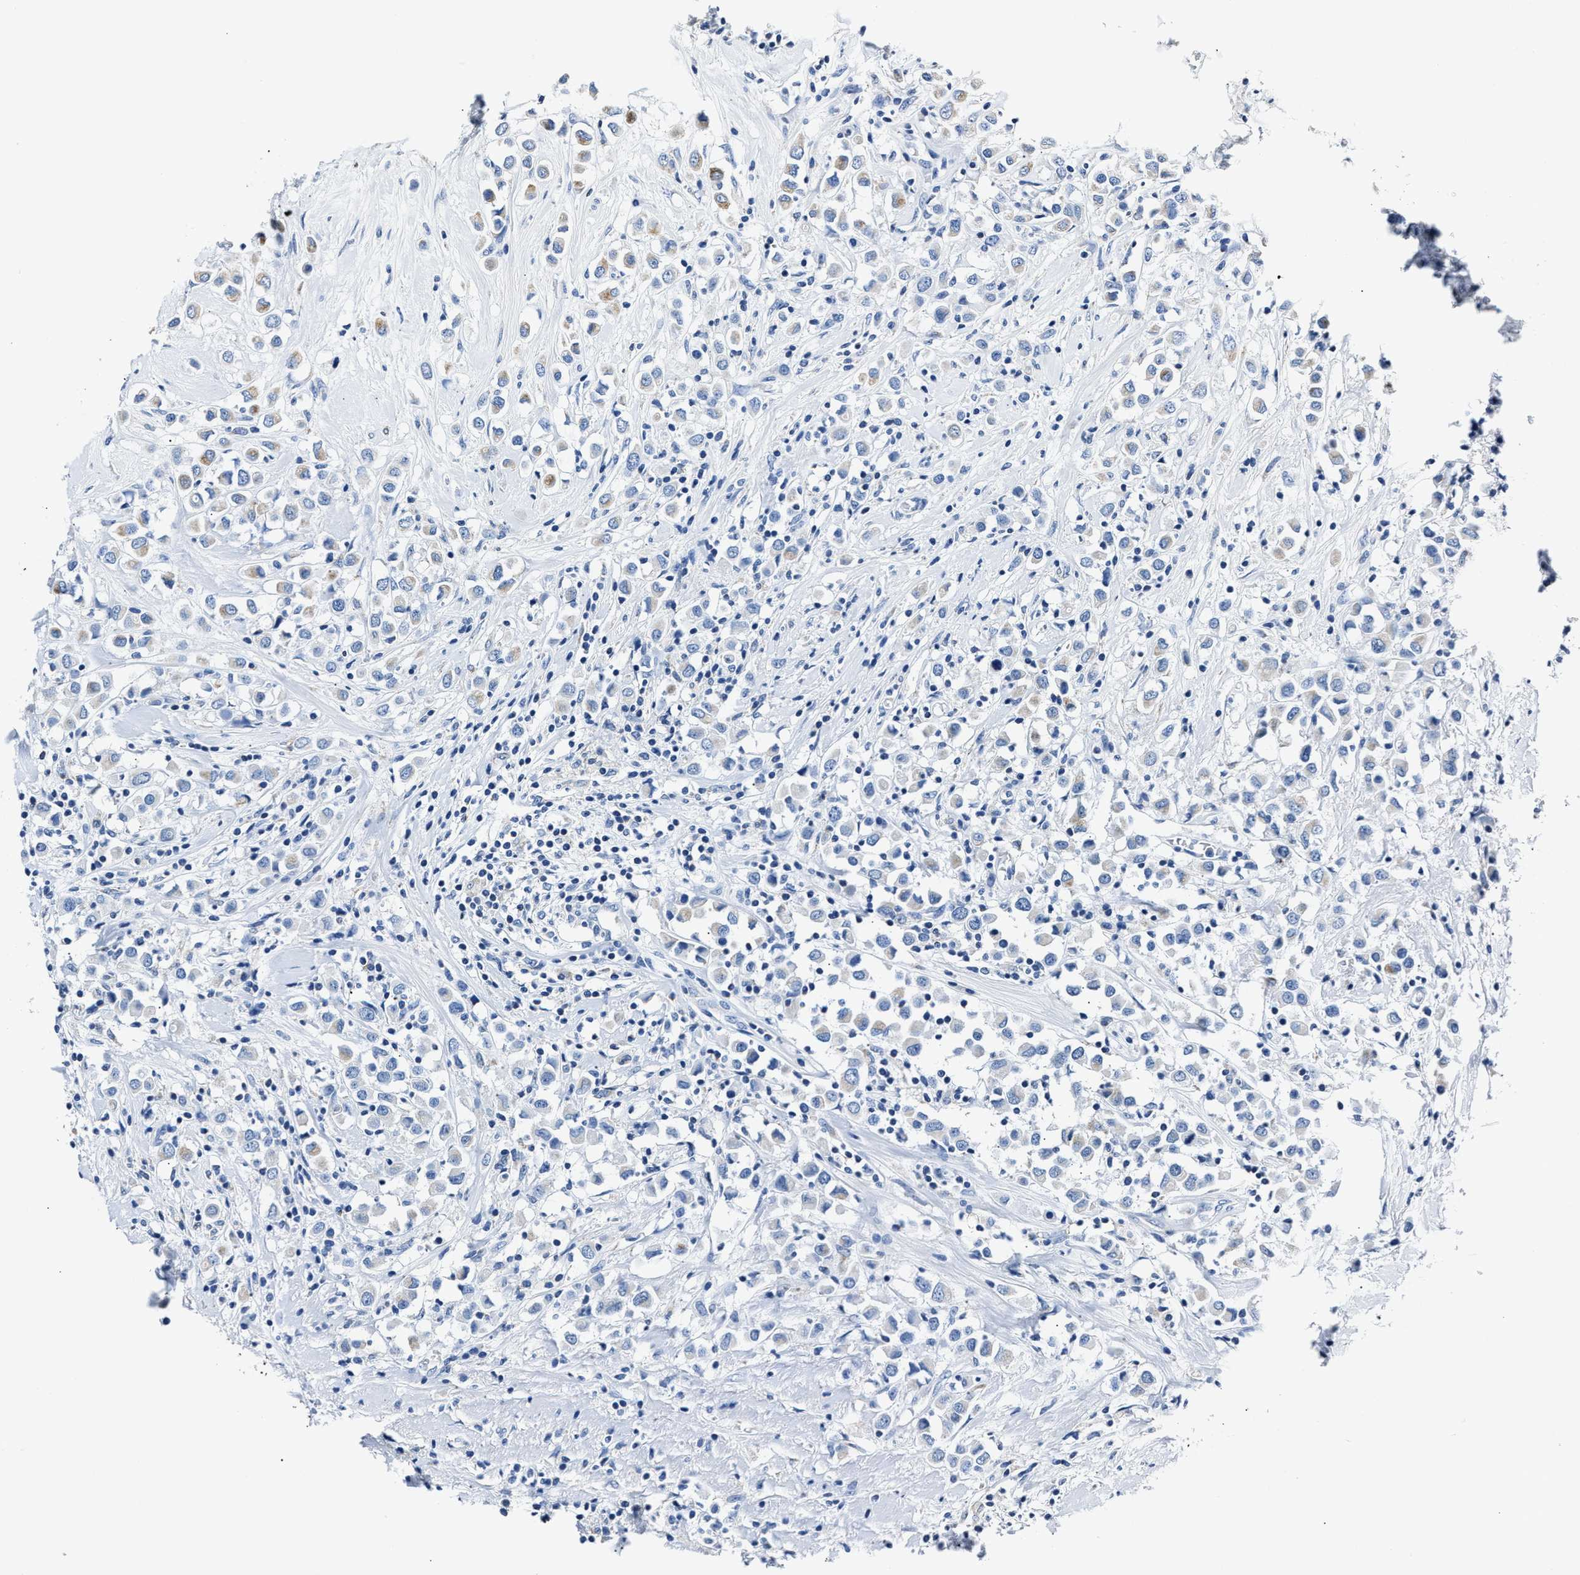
{"staining": {"intensity": "weak", "quantity": "<25%", "location": "cytoplasmic/membranous"}, "tissue": "breast cancer", "cell_type": "Tumor cells", "image_type": "cancer", "snomed": [{"axis": "morphology", "description": "Duct carcinoma"}, {"axis": "topography", "description": "Breast"}], "caption": "A micrograph of human breast invasive ductal carcinoma is negative for staining in tumor cells.", "gene": "AMACR", "patient": {"sex": "female", "age": 61}}